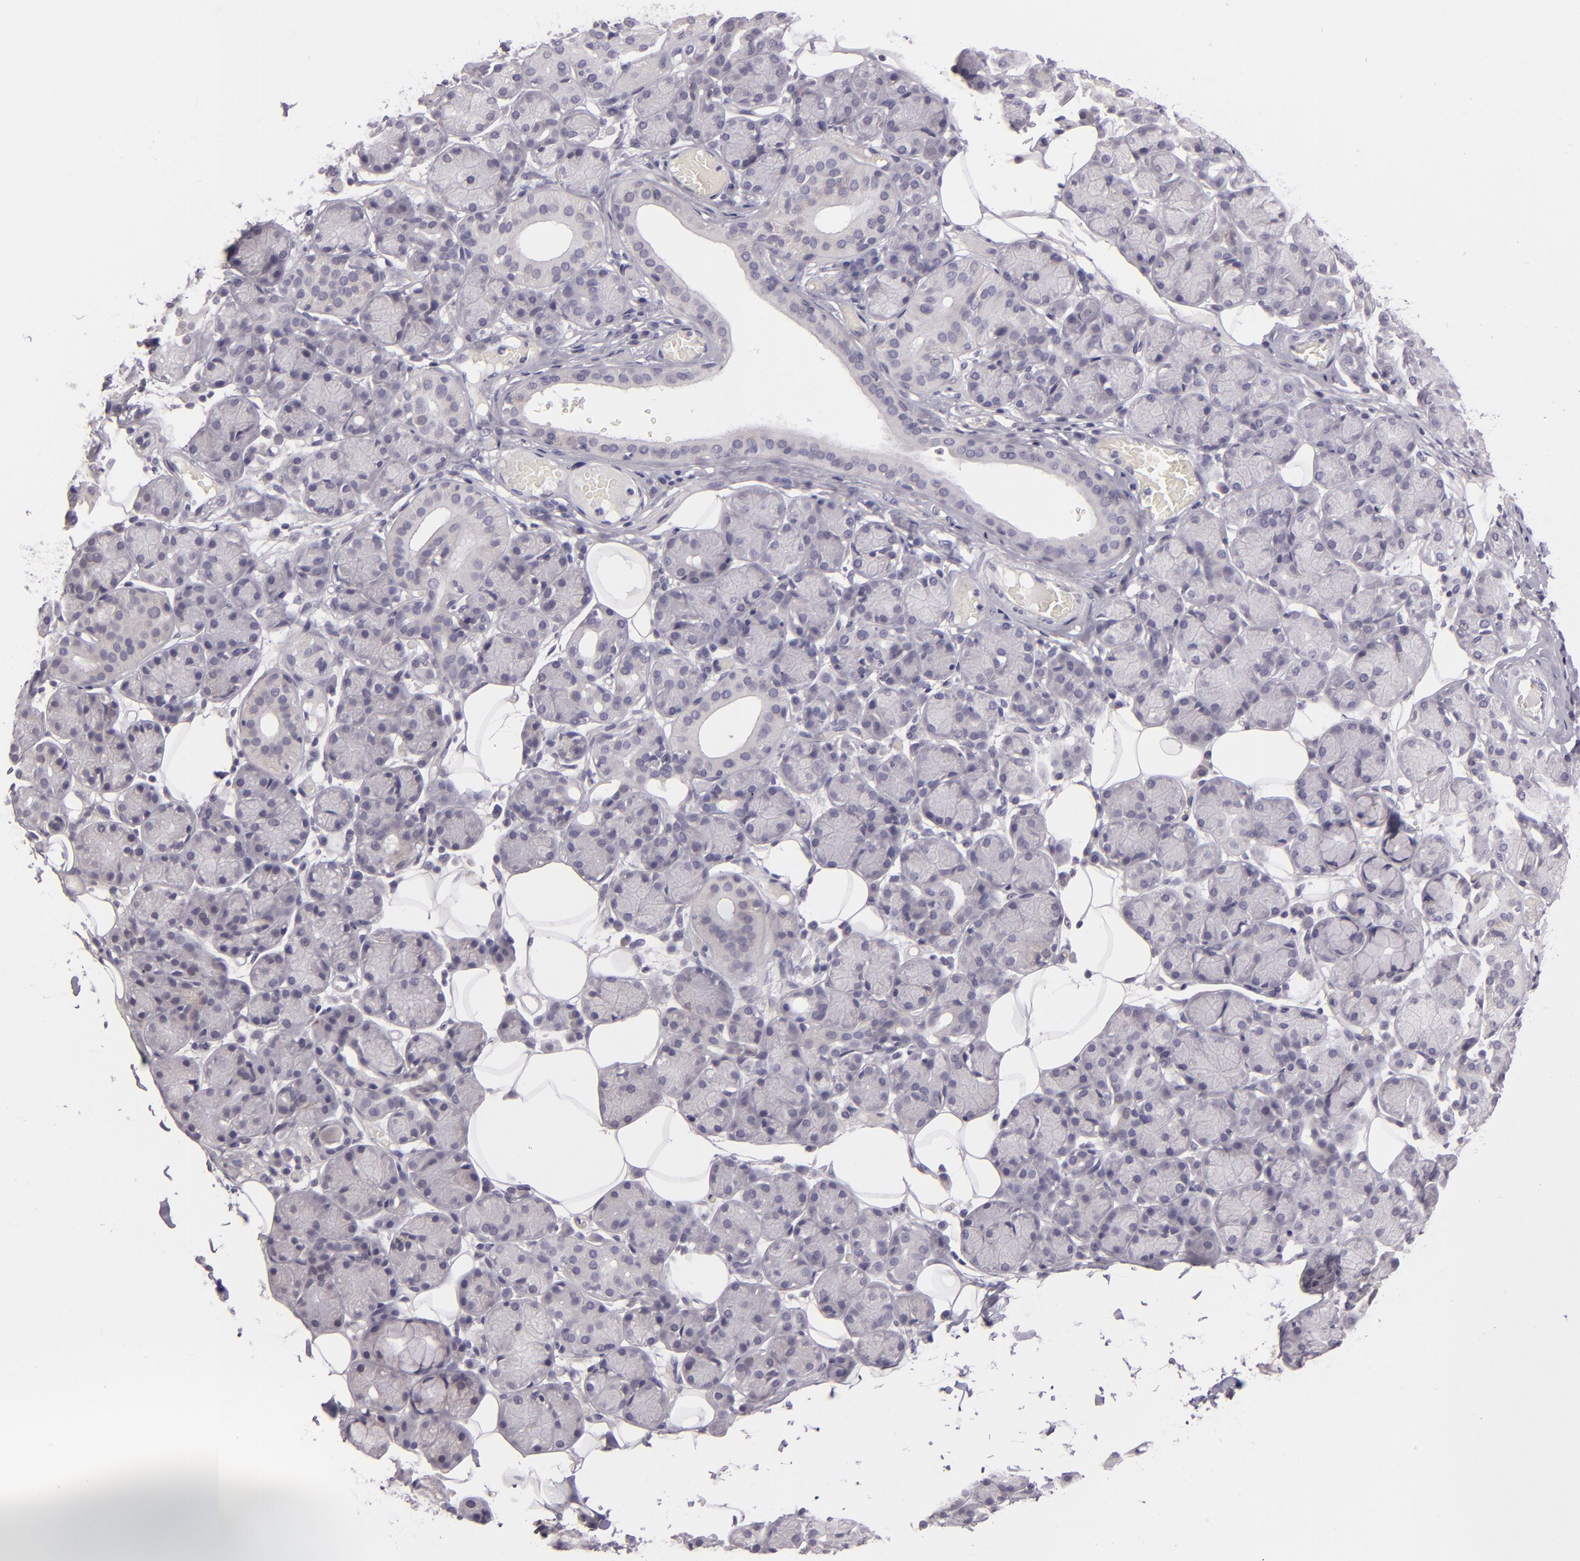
{"staining": {"intensity": "negative", "quantity": "none", "location": "none"}, "tissue": "salivary gland", "cell_type": "Glandular cells", "image_type": "normal", "snomed": [{"axis": "morphology", "description": "Normal tissue, NOS"}, {"axis": "topography", "description": "Salivary gland"}], "caption": "This histopathology image is of benign salivary gland stained with immunohistochemistry to label a protein in brown with the nuclei are counter-stained blue. There is no positivity in glandular cells.", "gene": "EGFL6", "patient": {"sex": "male", "age": 54}}